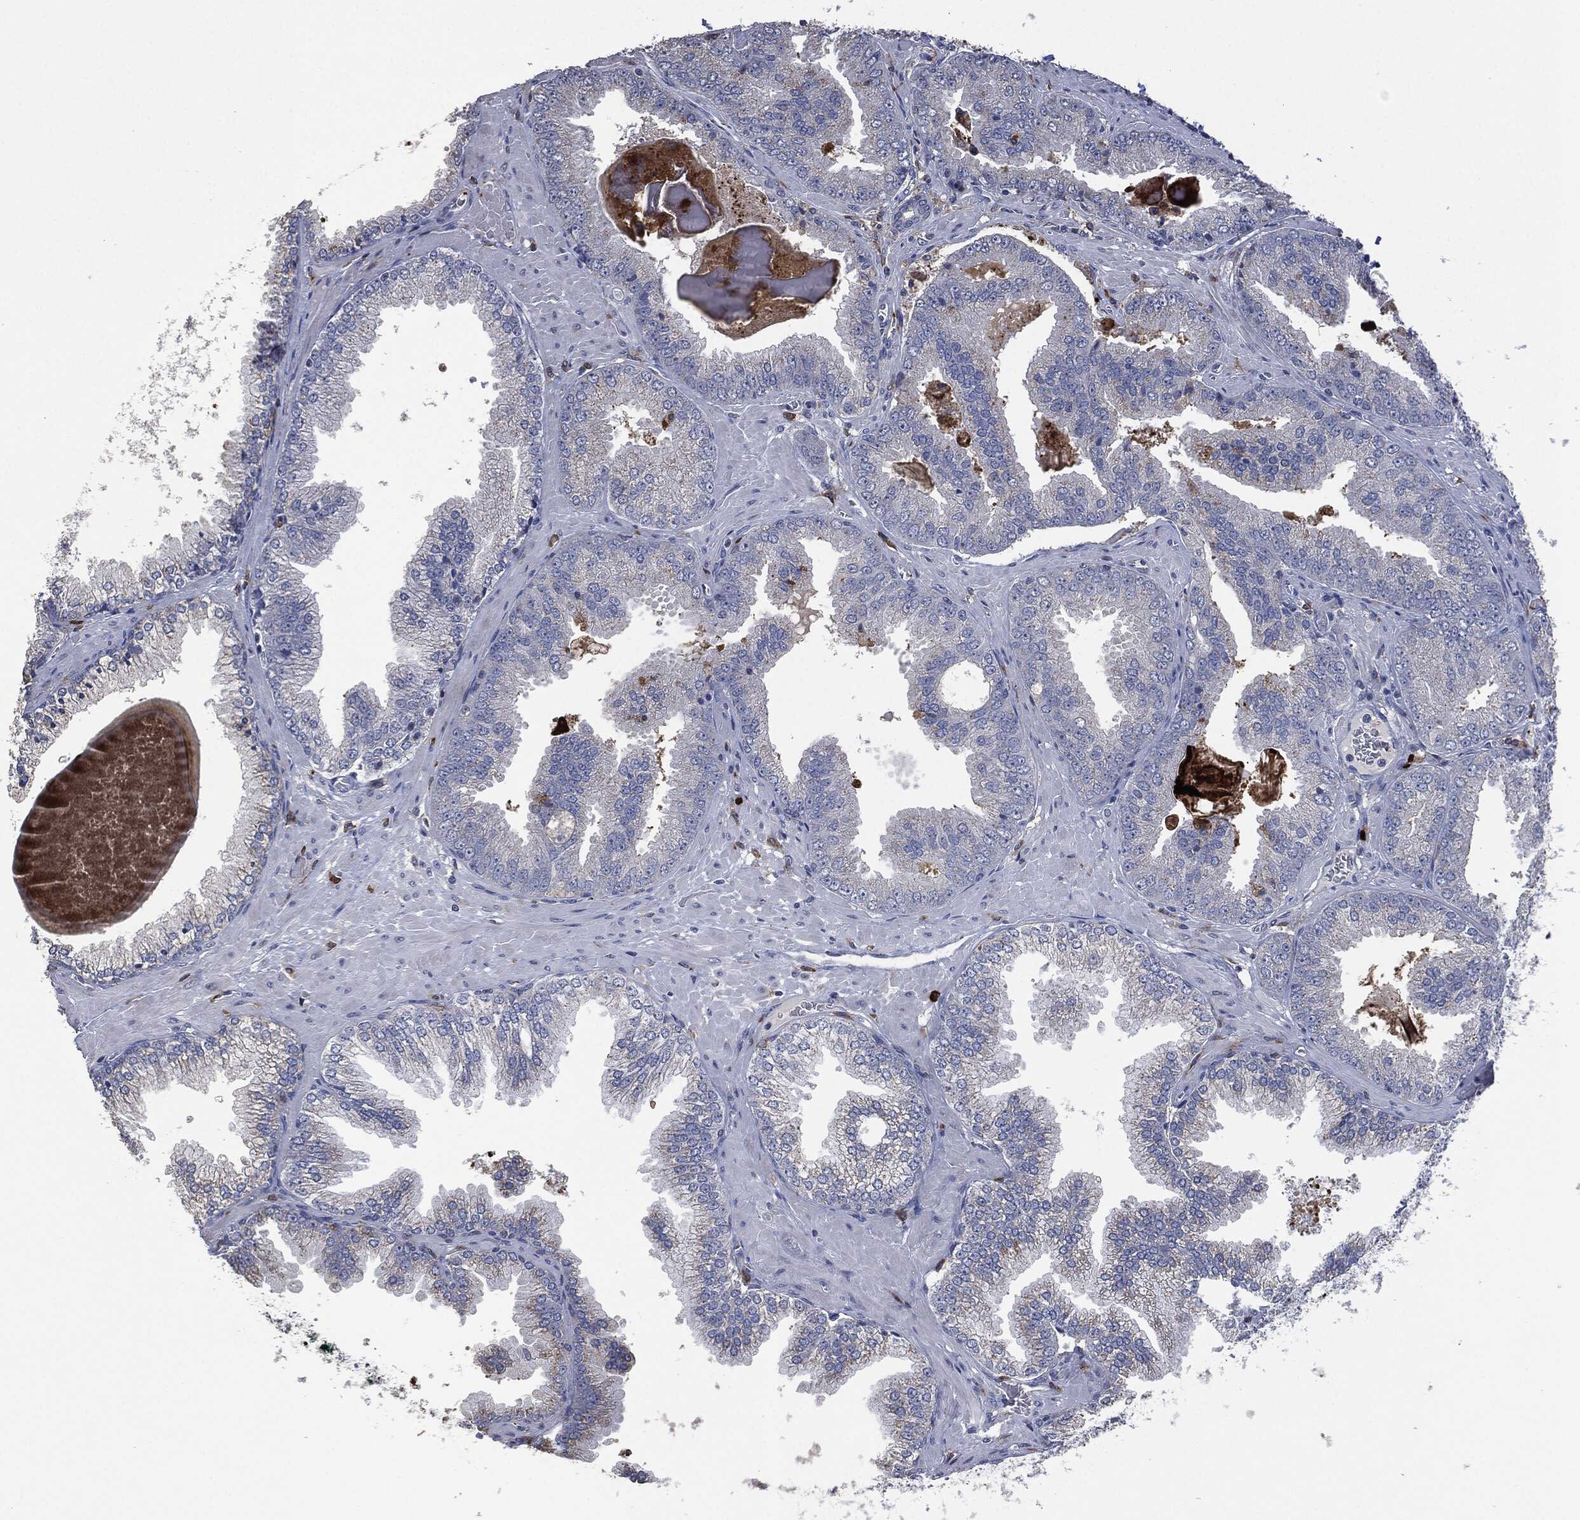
{"staining": {"intensity": "moderate", "quantity": "<25%", "location": "cytoplasmic/membranous"}, "tissue": "prostate cancer", "cell_type": "Tumor cells", "image_type": "cancer", "snomed": [{"axis": "morphology", "description": "Adenocarcinoma, Low grade"}, {"axis": "topography", "description": "Prostate"}], "caption": "Human prostate cancer (adenocarcinoma (low-grade)) stained with a protein marker exhibits moderate staining in tumor cells.", "gene": "CD33", "patient": {"sex": "male", "age": 72}}